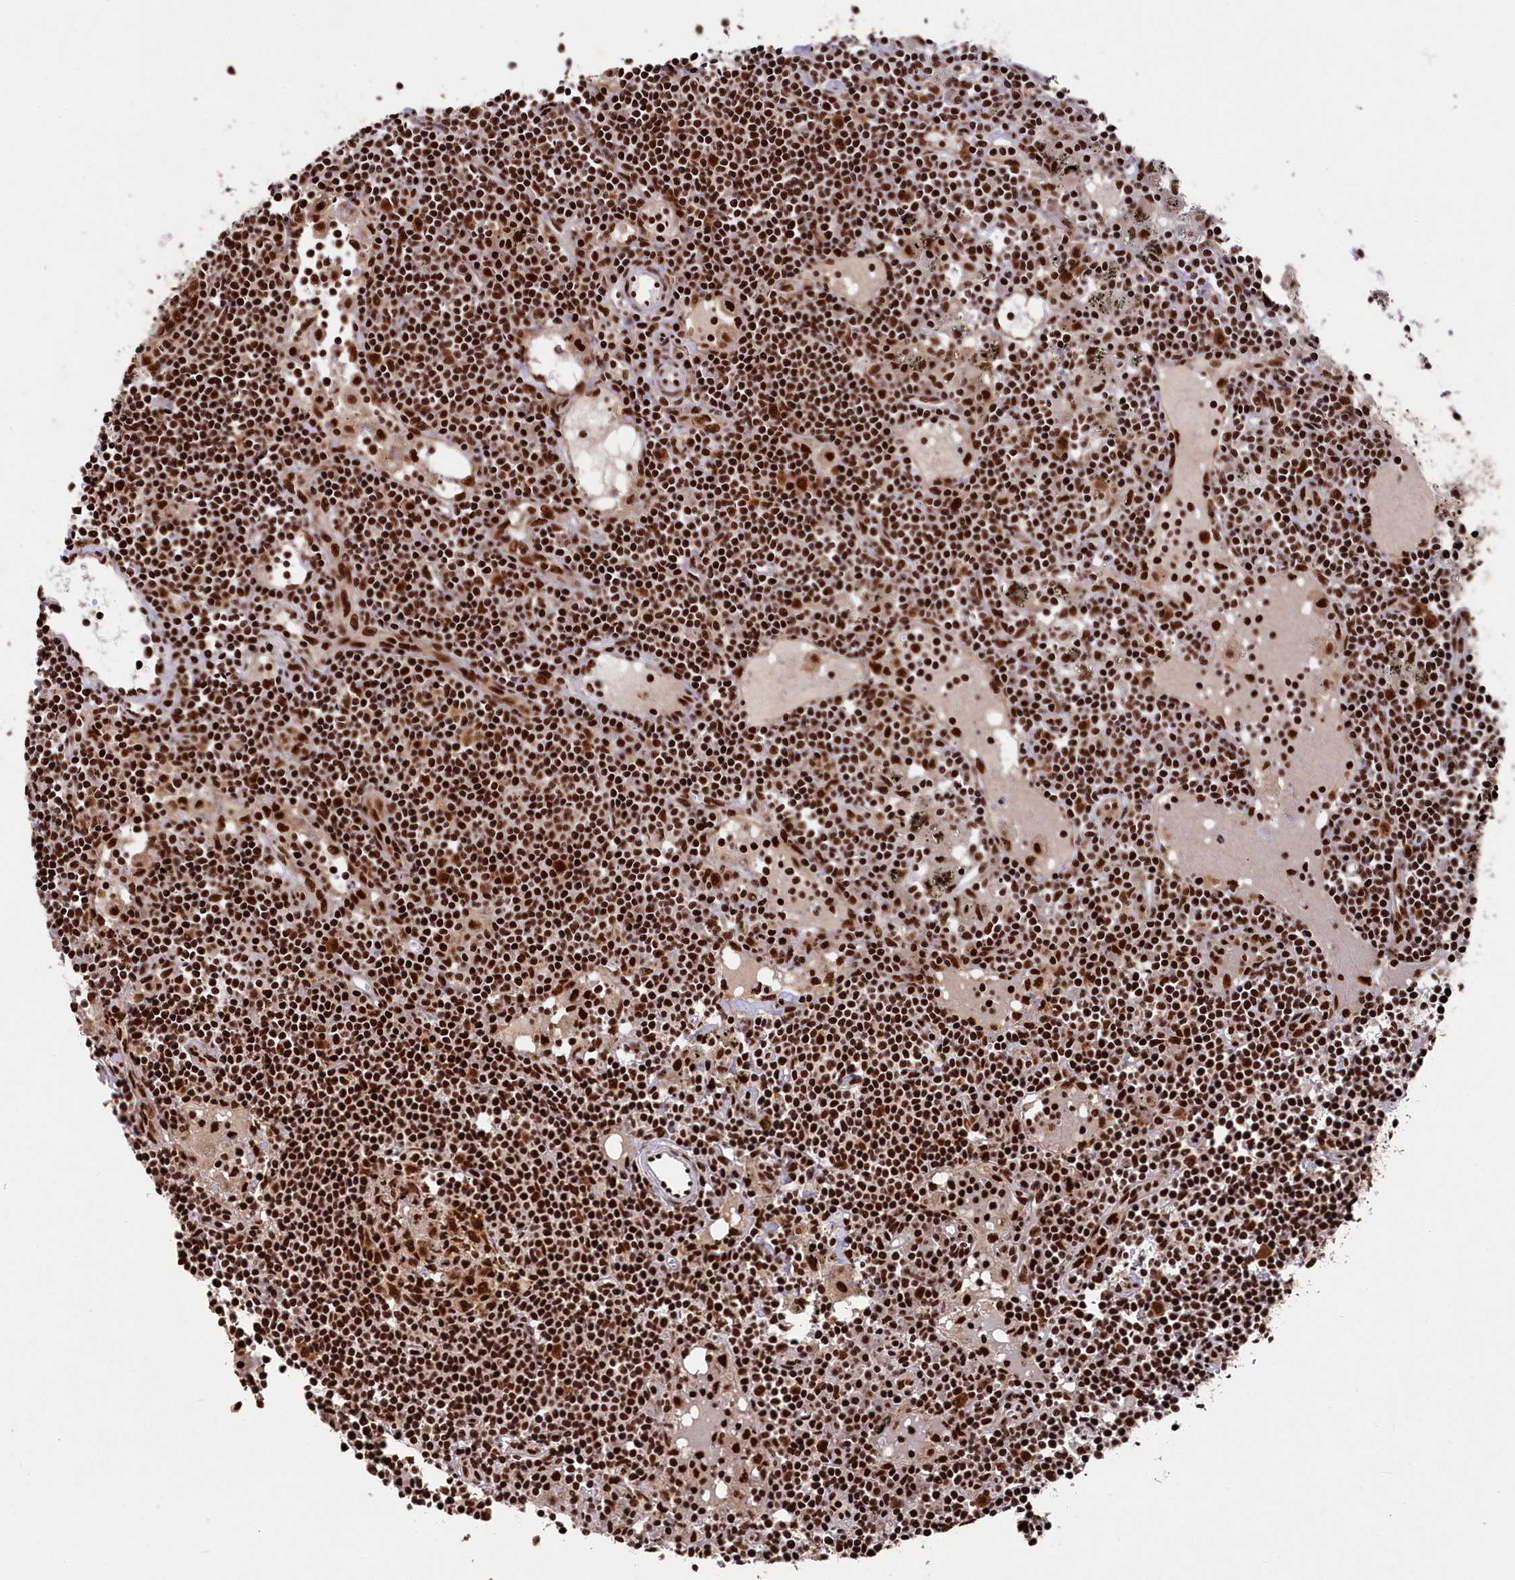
{"staining": {"intensity": "strong", "quantity": ">75%", "location": "nuclear"}, "tissue": "lymph node", "cell_type": "Germinal center cells", "image_type": "normal", "snomed": [{"axis": "morphology", "description": "Normal tissue, NOS"}, {"axis": "topography", "description": "Lymph node"}], "caption": "Immunohistochemistry micrograph of unremarkable lymph node: lymph node stained using immunohistochemistry (IHC) reveals high levels of strong protein expression localized specifically in the nuclear of germinal center cells, appearing as a nuclear brown color.", "gene": "PRPF31", "patient": {"sex": "male", "age": 74}}